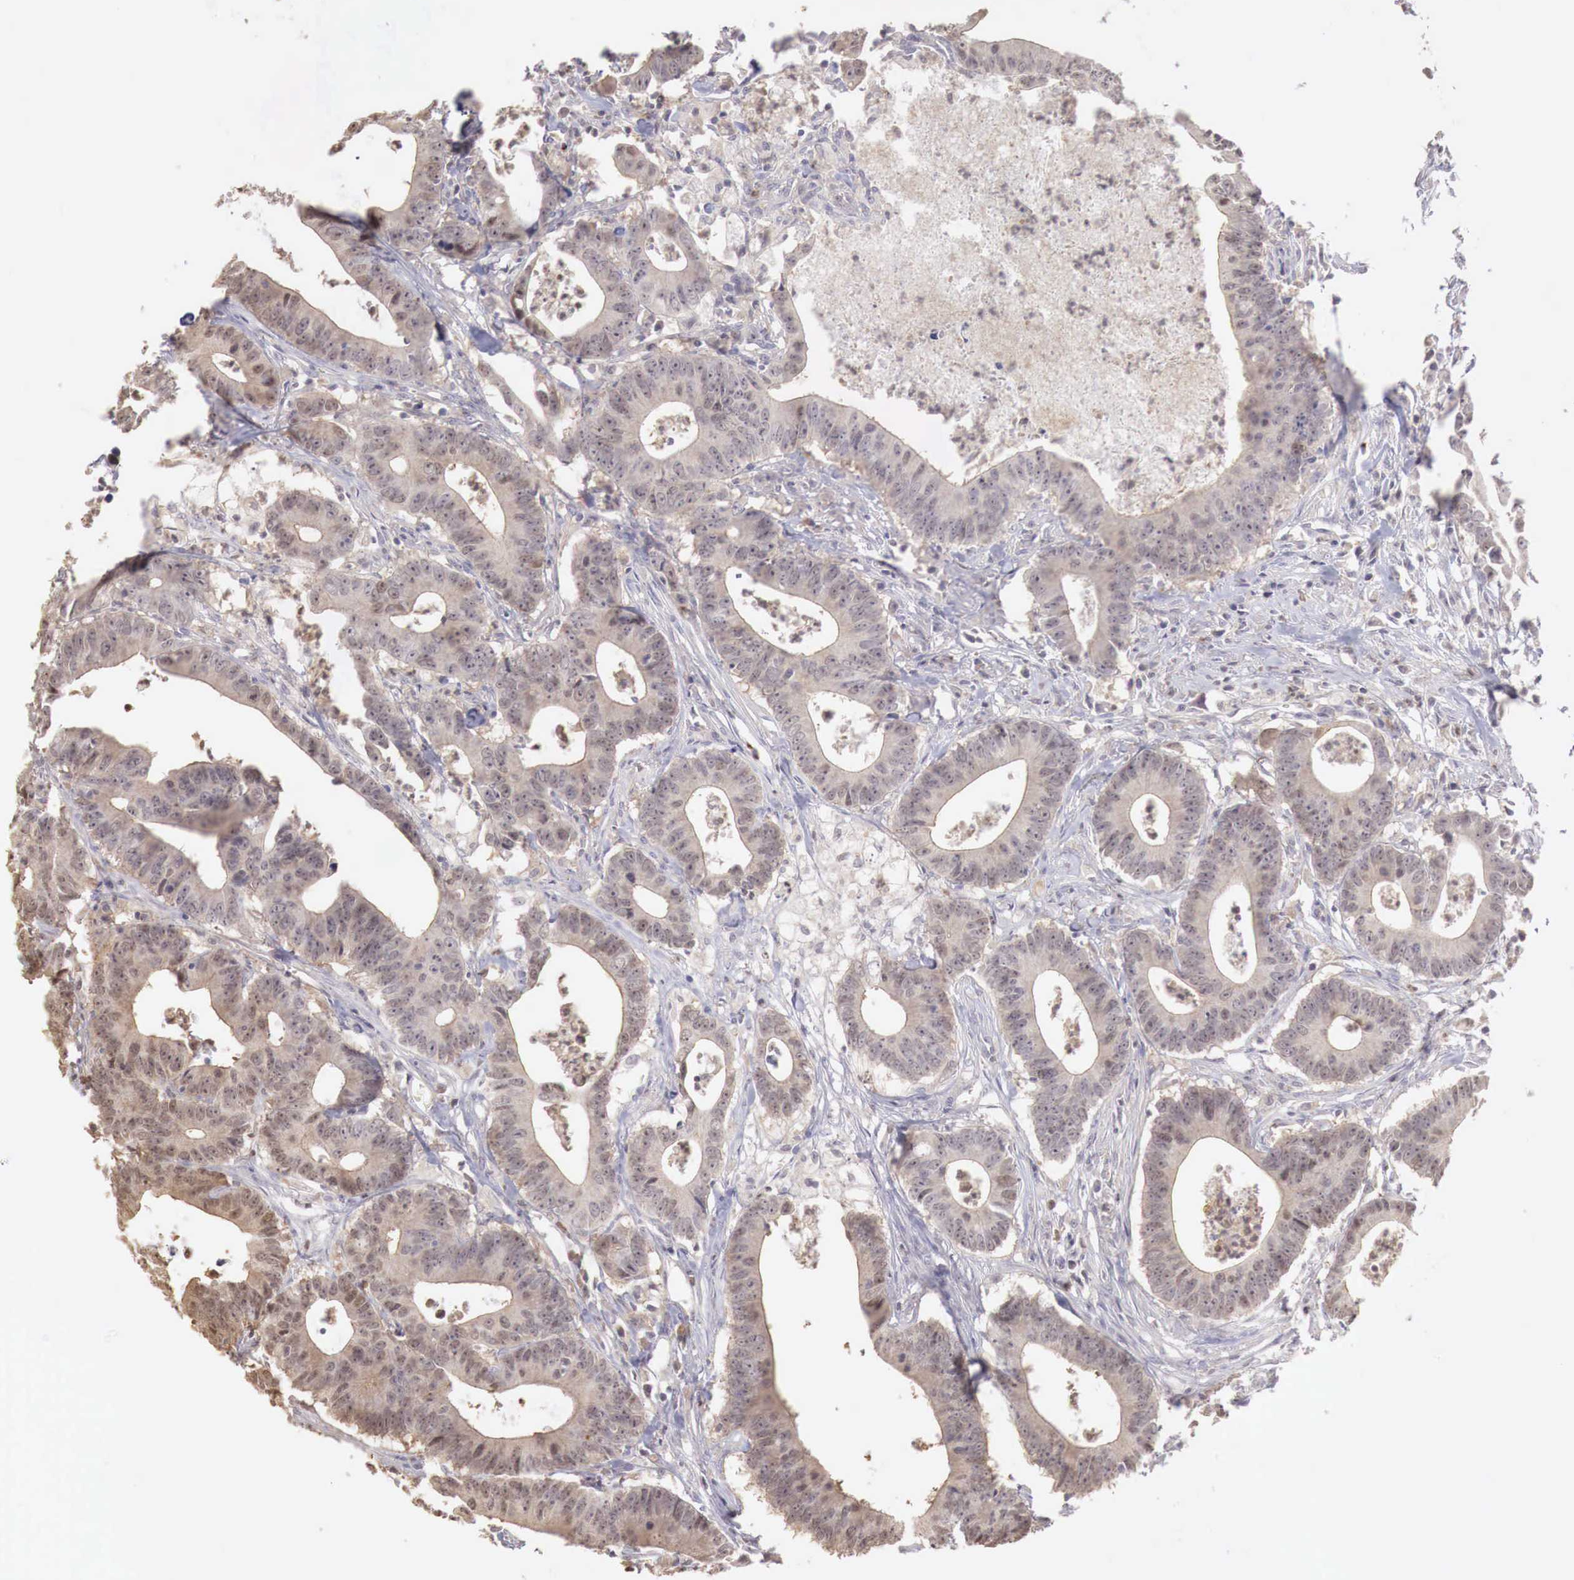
{"staining": {"intensity": "weak", "quantity": ">75%", "location": "cytoplasmic/membranous"}, "tissue": "colorectal cancer", "cell_type": "Tumor cells", "image_type": "cancer", "snomed": [{"axis": "morphology", "description": "Adenocarcinoma, NOS"}, {"axis": "topography", "description": "Colon"}], "caption": "Colorectal adenocarcinoma stained with a brown dye demonstrates weak cytoplasmic/membranous positive expression in about >75% of tumor cells.", "gene": "TBC1D9", "patient": {"sex": "male", "age": 55}}